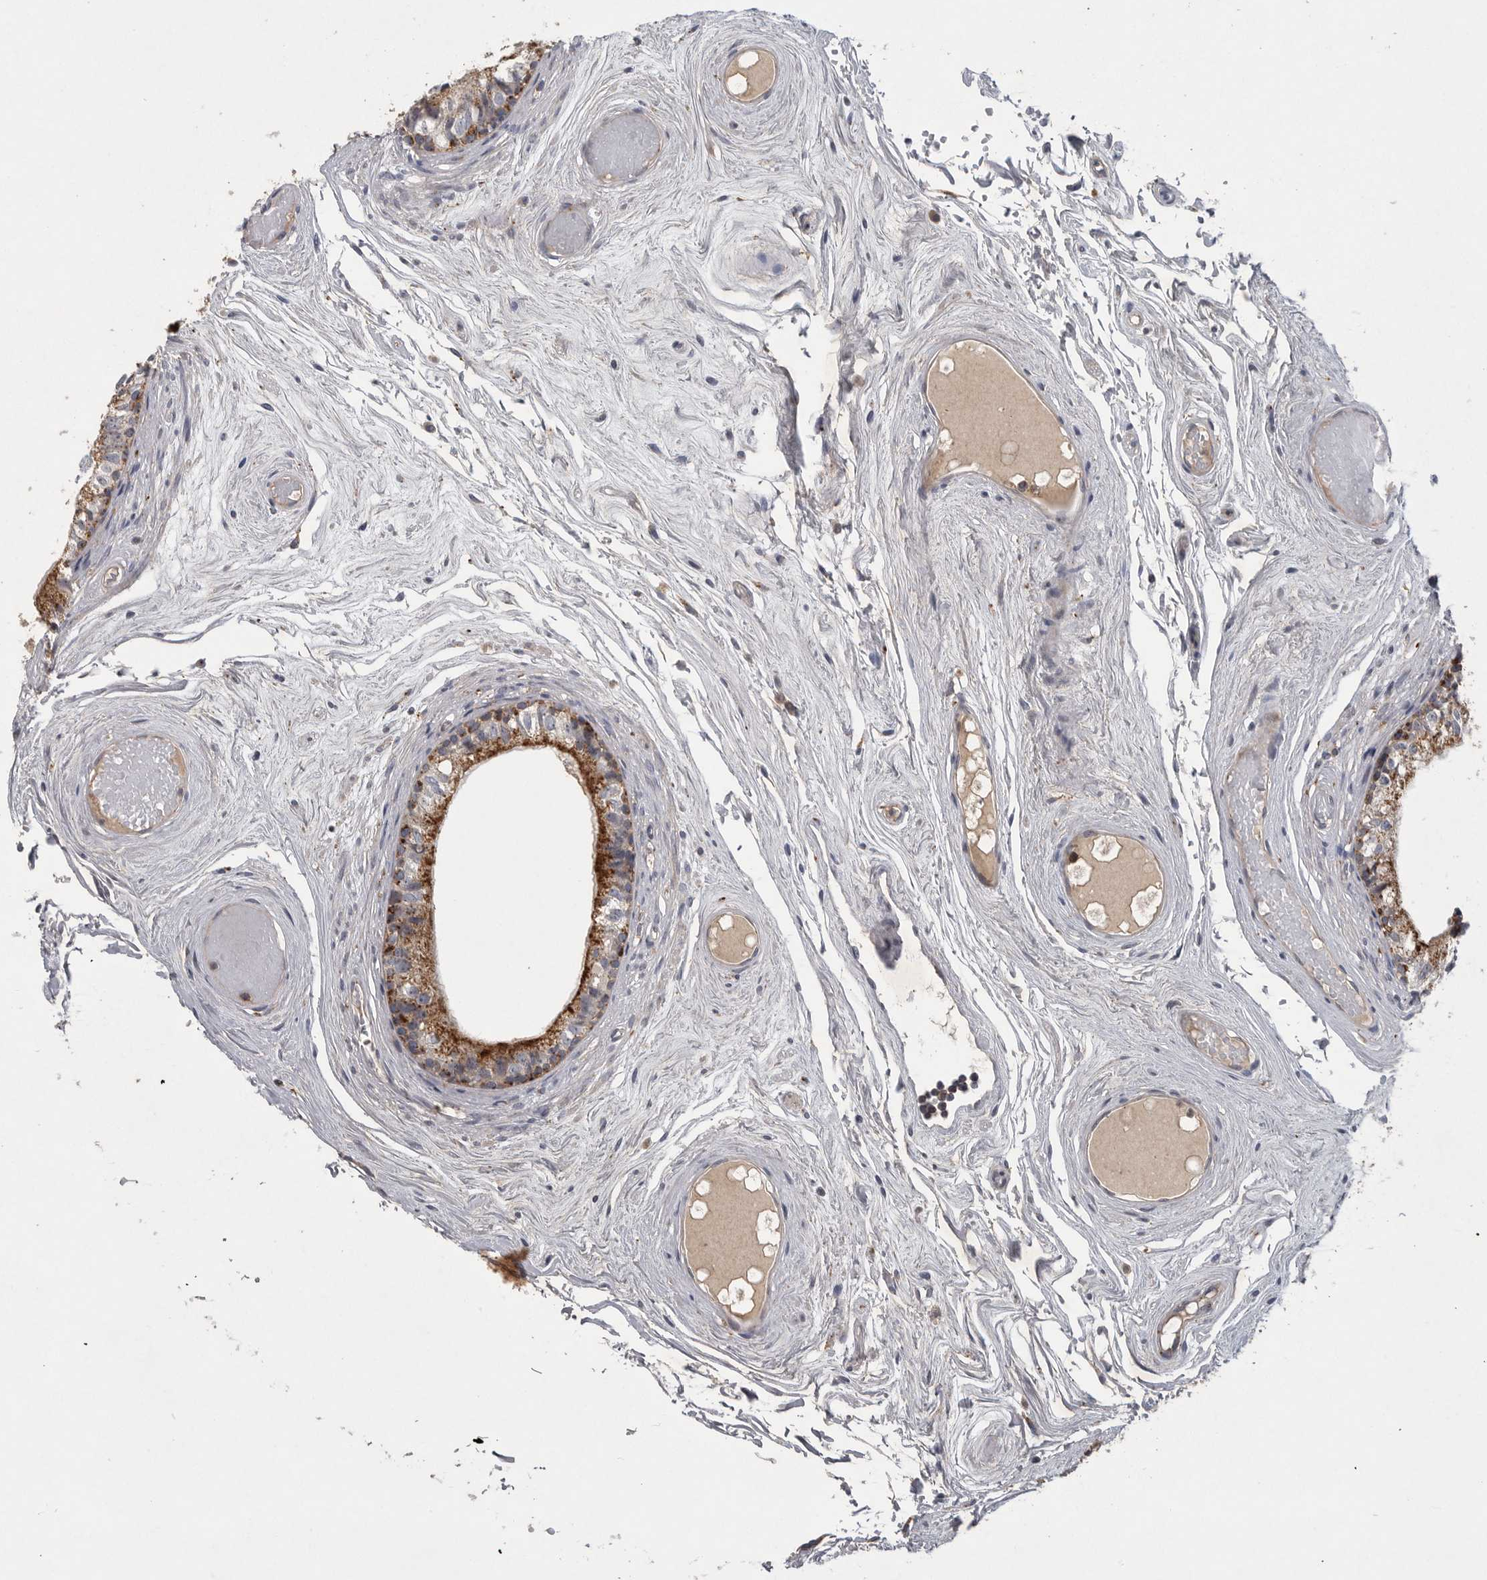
{"staining": {"intensity": "strong", "quantity": "25%-75%", "location": "cytoplasmic/membranous"}, "tissue": "epididymis", "cell_type": "Glandular cells", "image_type": "normal", "snomed": [{"axis": "morphology", "description": "Normal tissue, NOS"}, {"axis": "topography", "description": "Epididymis"}], "caption": "Immunohistochemical staining of normal epididymis shows high levels of strong cytoplasmic/membranous positivity in approximately 25%-75% of glandular cells.", "gene": "LAMTOR3", "patient": {"sex": "male", "age": 79}}